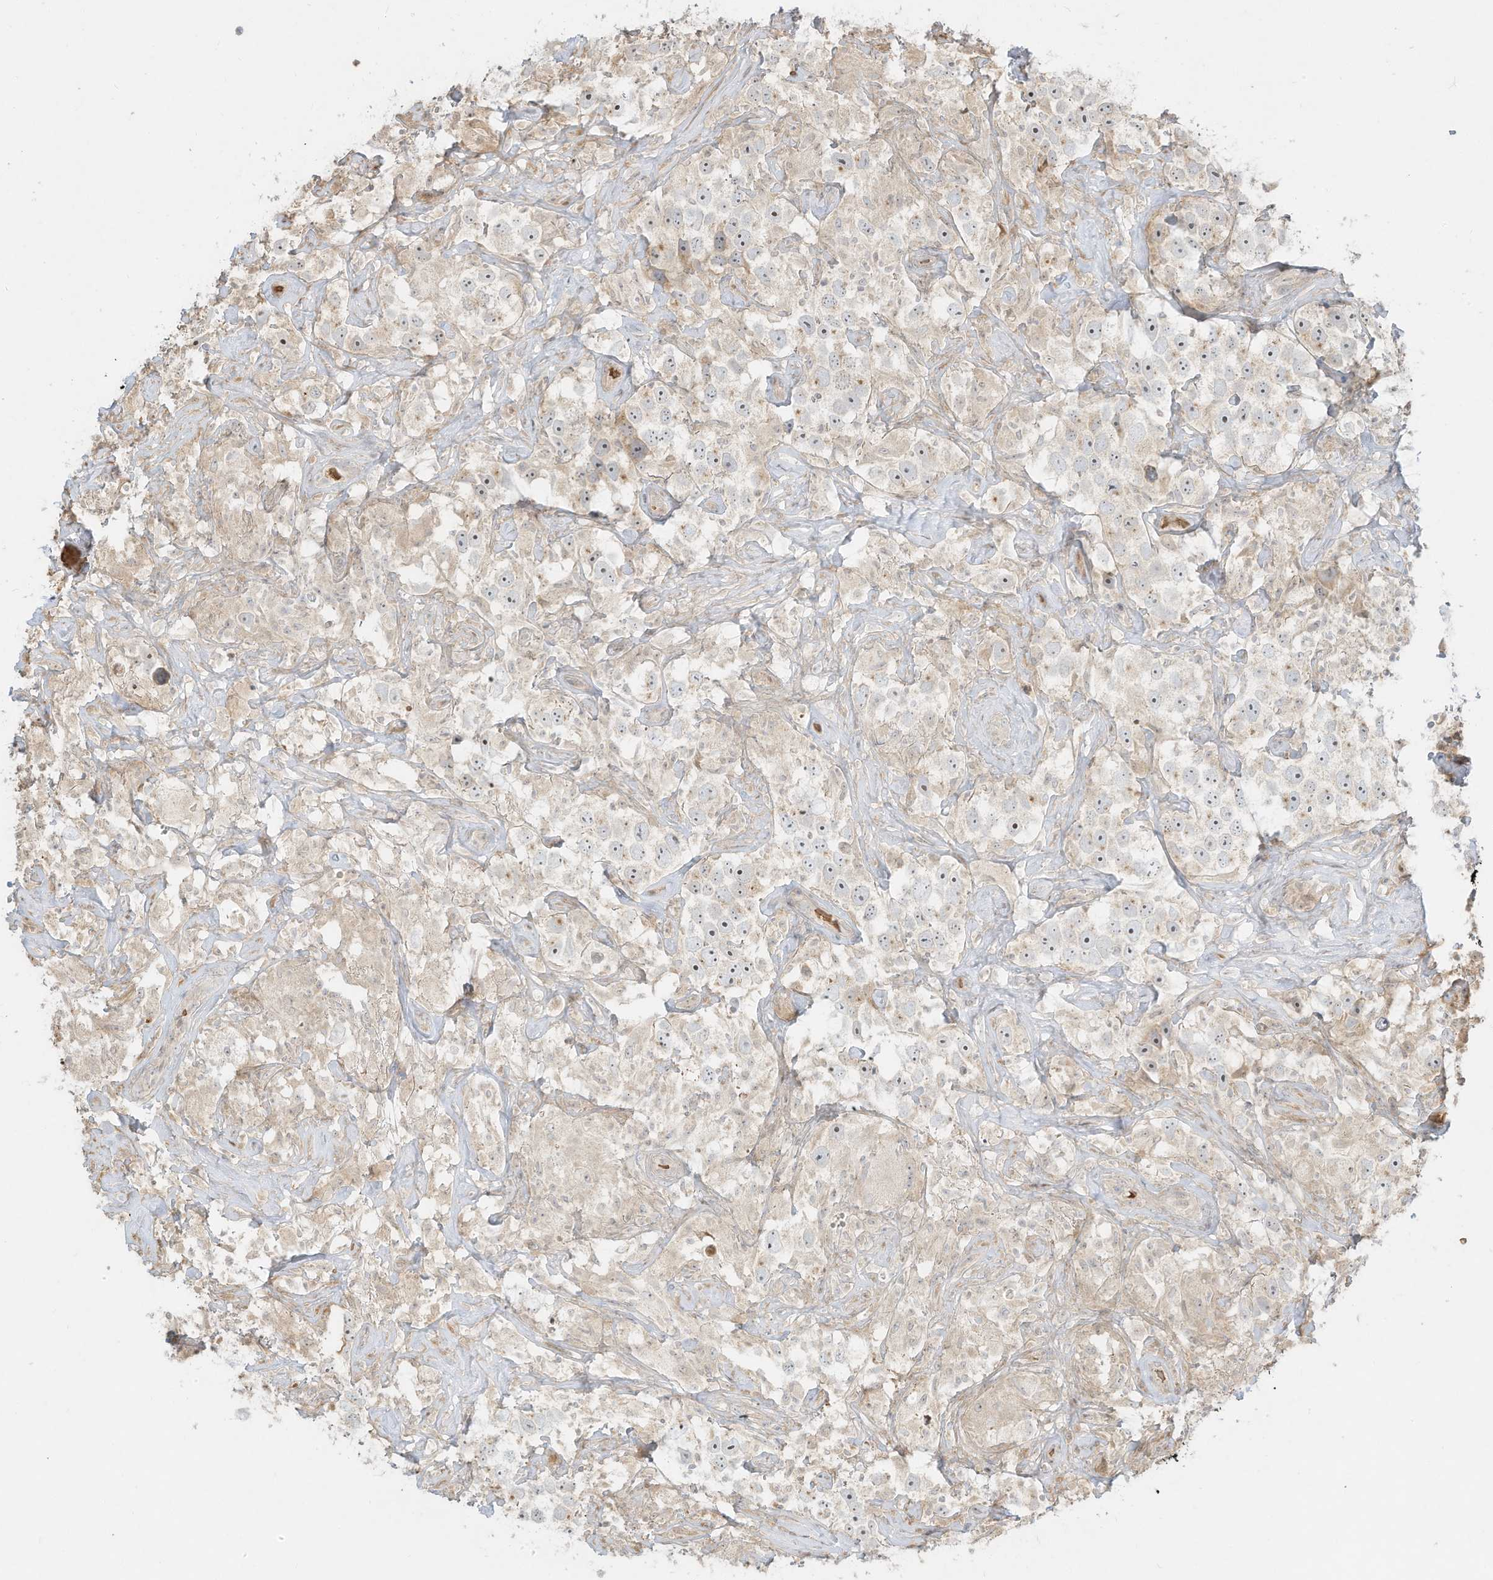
{"staining": {"intensity": "negative", "quantity": "none", "location": "none"}, "tissue": "testis cancer", "cell_type": "Tumor cells", "image_type": "cancer", "snomed": [{"axis": "morphology", "description": "Seminoma, NOS"}, {"axis": "topography", "description": "Testis"}], "caption": "IHC of testis cancer (seminoma) displays no staining in tumor cells. The staining is performed using DAB brown chromogen with nuclei counter-stained in using hematoxylin.", "gene": "OFD1", "patient": {"sex": "male", "age": 49}}